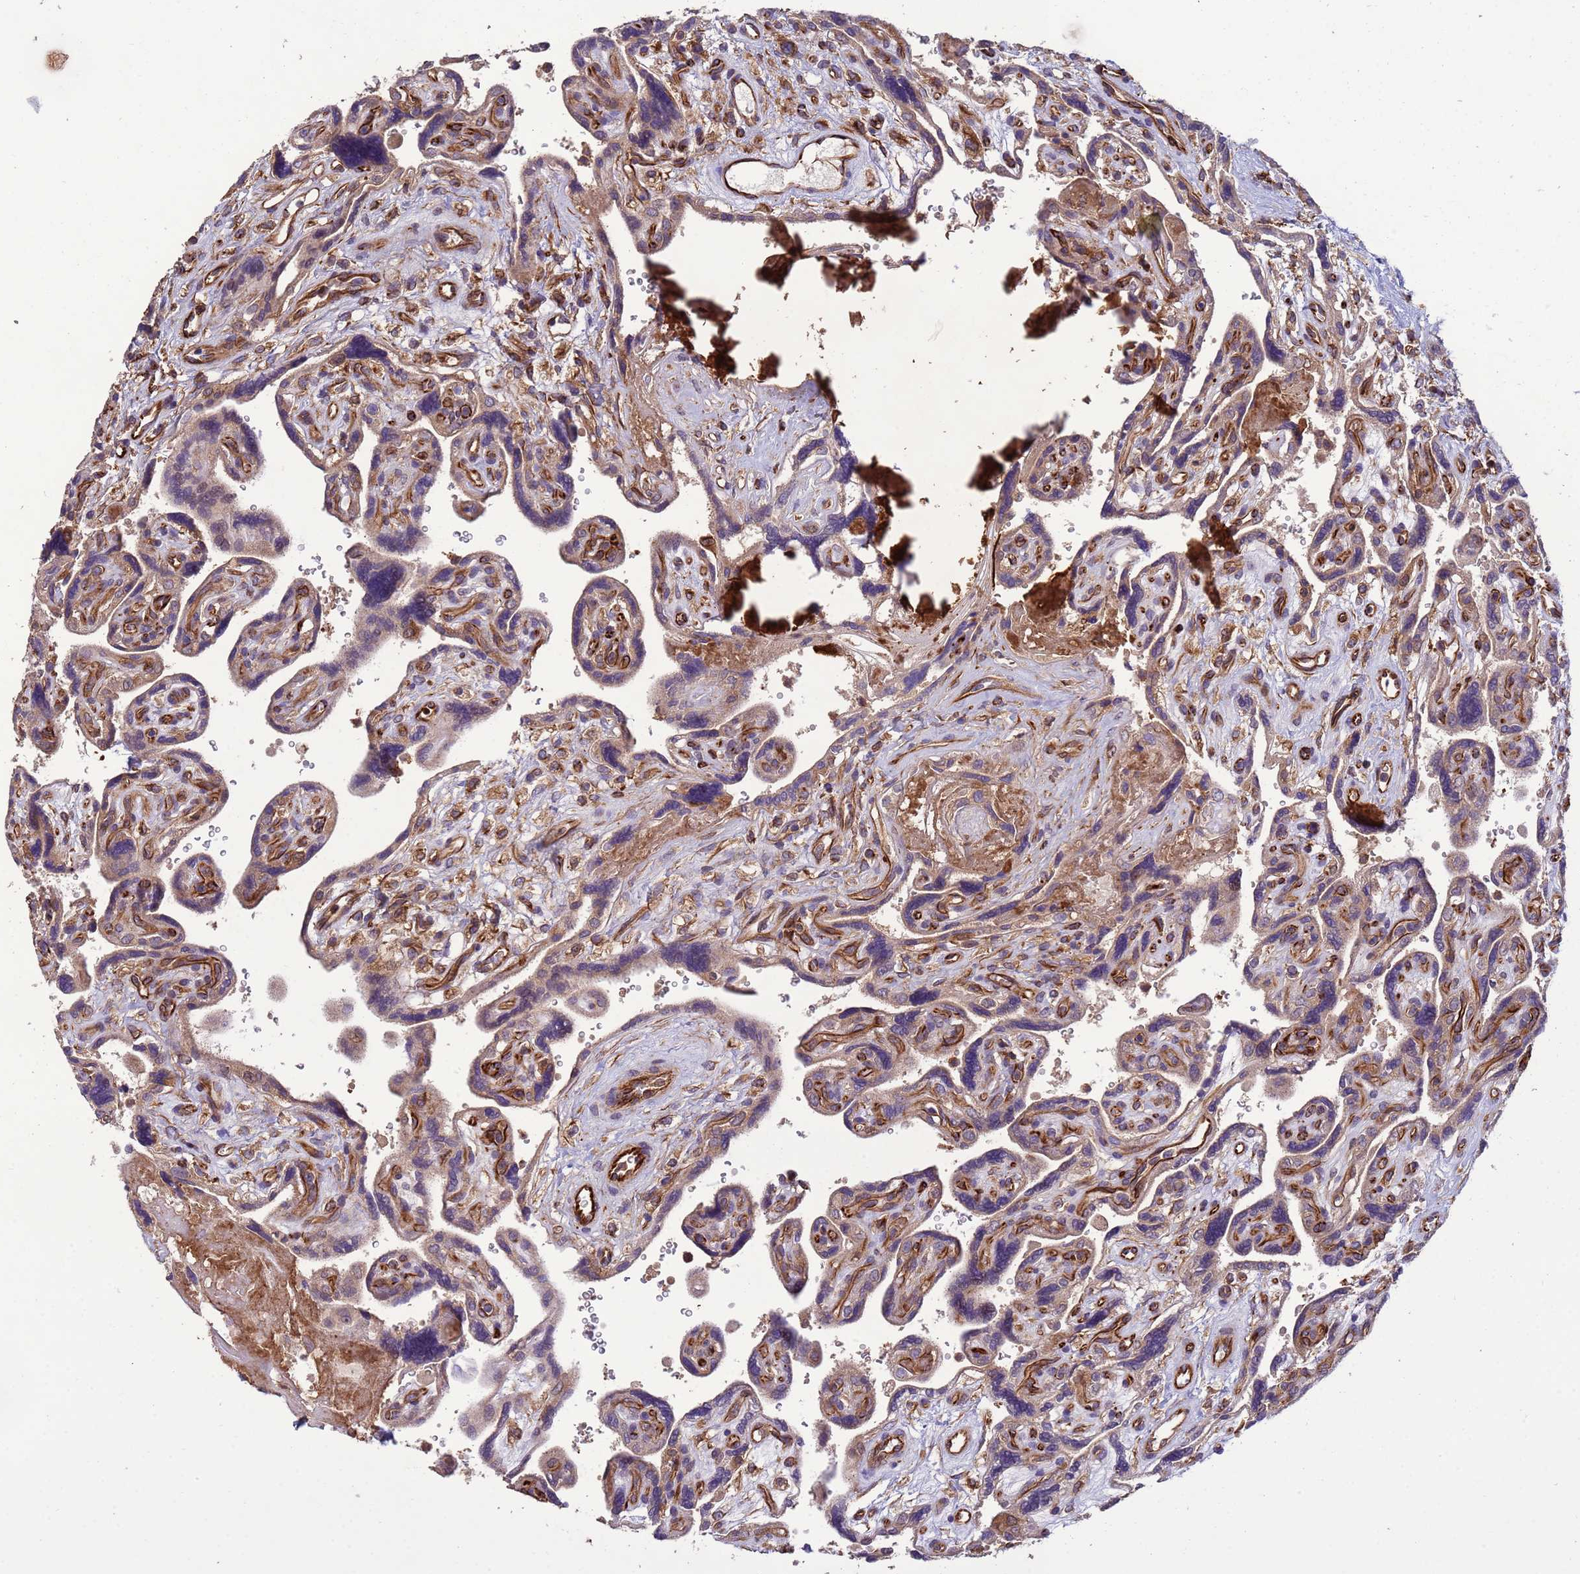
{"staining": {"intensity": "moderate", "quantity": ">75%", "location": "cytoplasmic/membranous"}, "tissue": "placenta", "cell_type": "Decidual cells", "image_type": "normal", "snomed": [{"axis": "morphology", "description": "Normal tissue, NOS"}, {"axis": "topography", "description": "Placenta"}], "caption": "A brown stain labels moderate cytoplasmic/membranous staining of a protein in decidual cells of unremarkable human placenta. (DAB IHC, brown staining for protein, blue staining for nuclei).", "gene": "RAB10", "patient": {"sex": "female", "age": 39}}